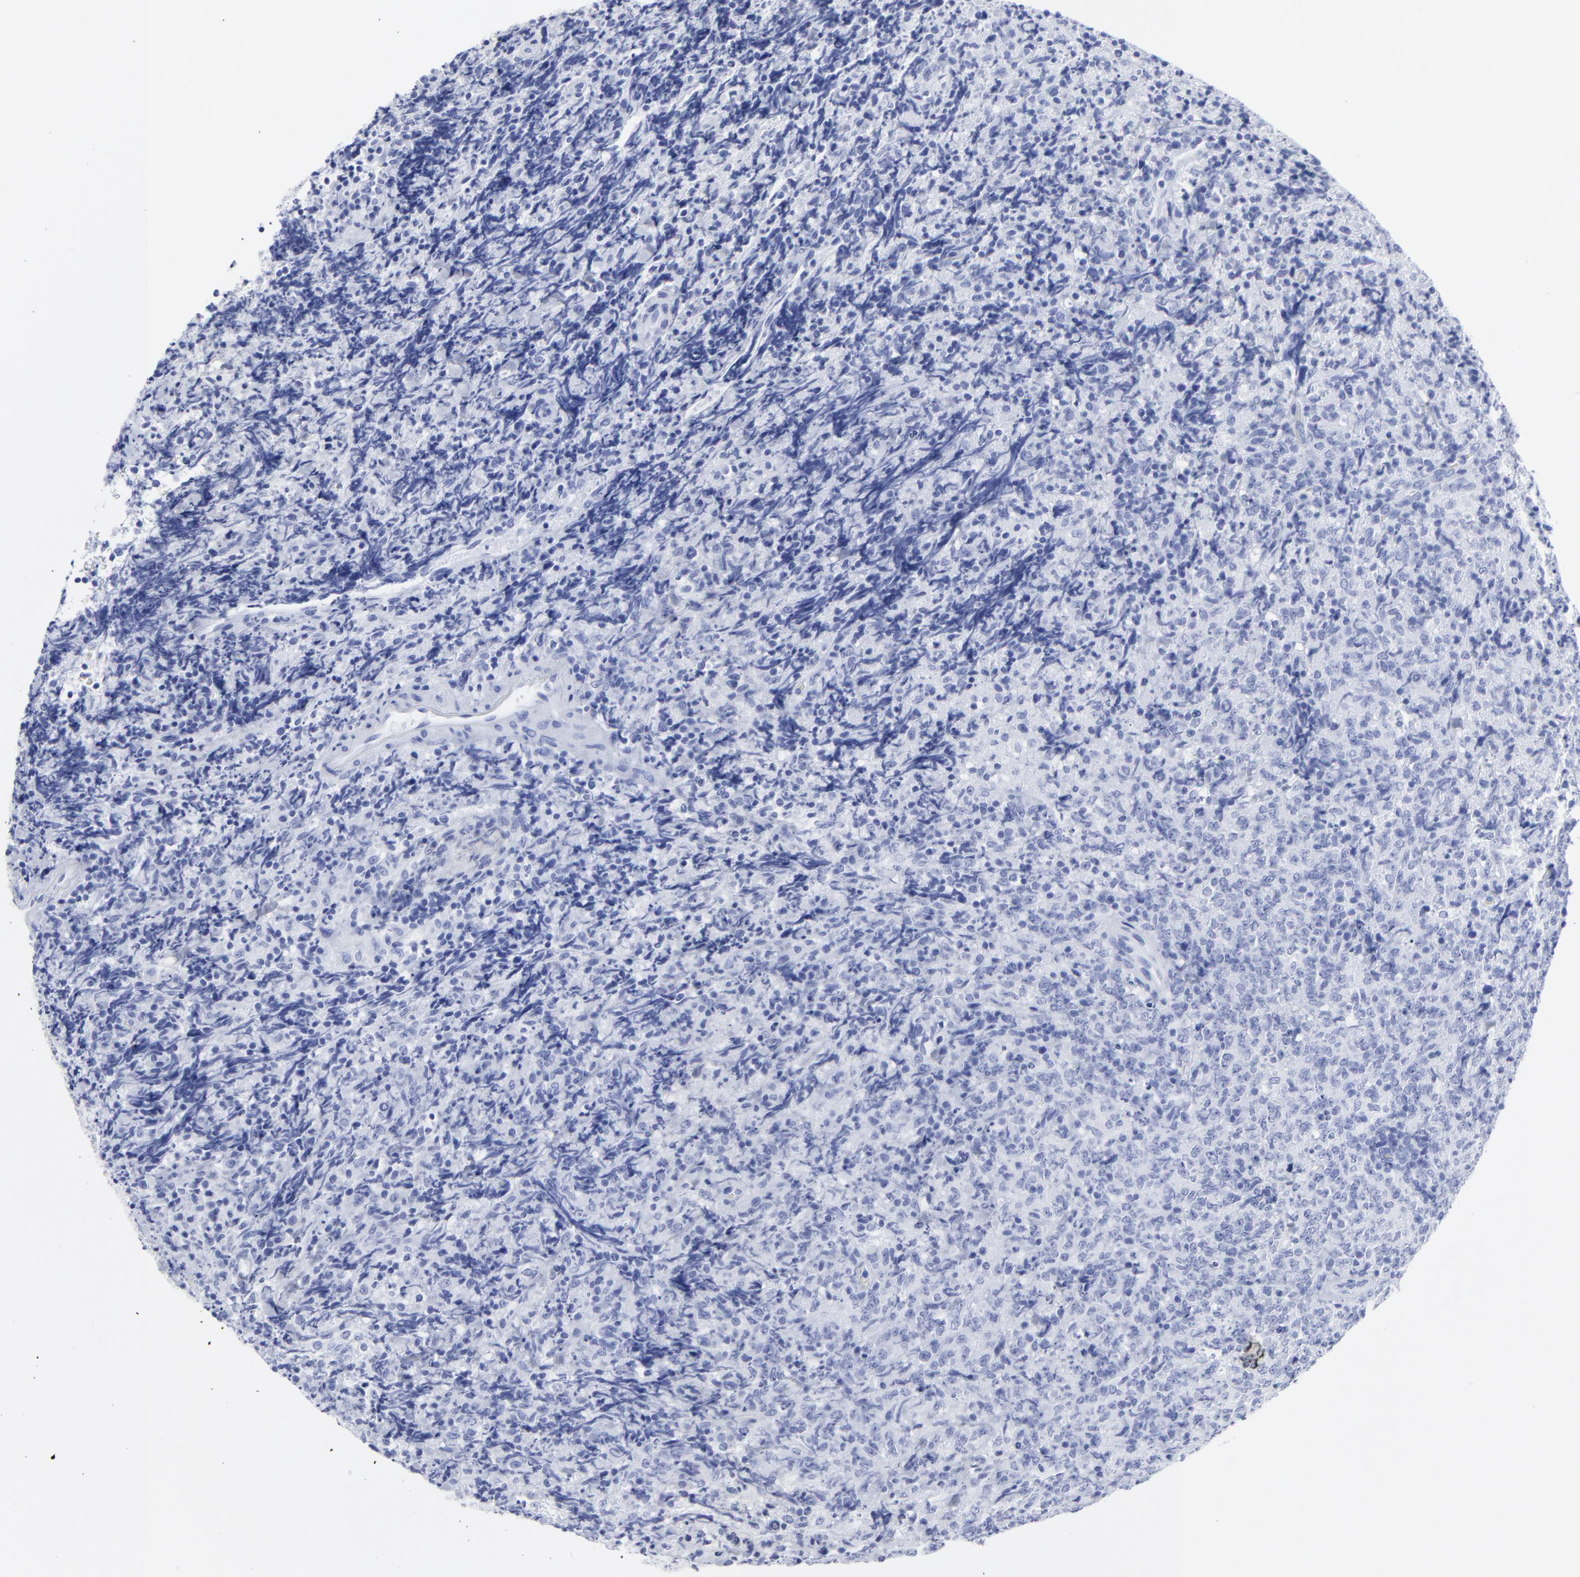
{"staining": {"intensity": "negative", "quantity": "none", "location": "none"}, "tissue": "lymphoma", "cell_type": "Tumor cells", "image_type": "cancer", "snomed": [{"axis": "morphology", "description": "Malignant lymphoma, non-Hodgkin's type, High grade"}, {"axis": "topography", "description": "Tonsil"}], "caption": "Lymphoma was stained to show a protein in brown. There is no significant positivity in tumor cells. (DAB immunohistochemistry, high magnification).", "gene": "DCN", "patient": {"sex": "female", "age": 36}}